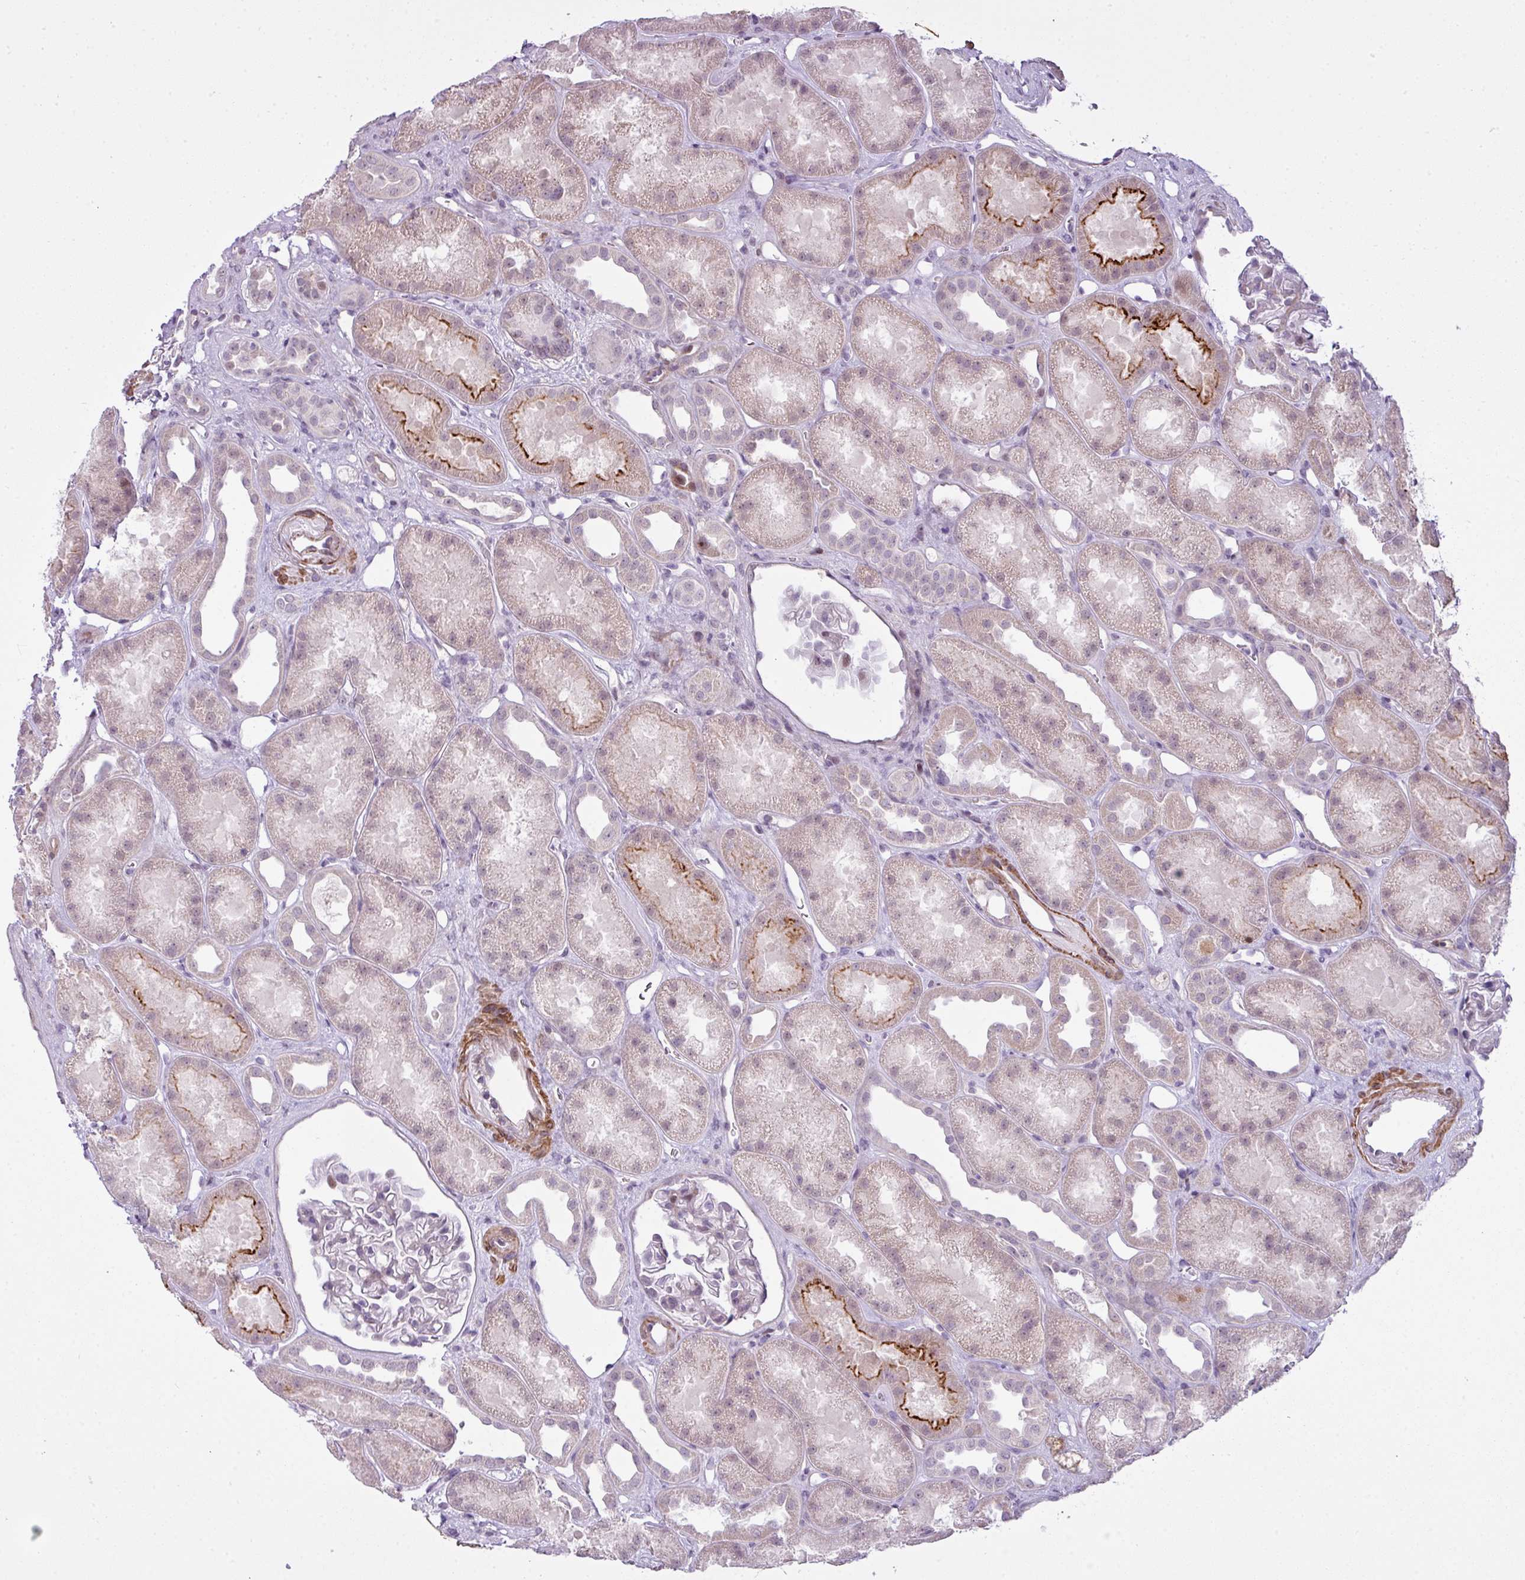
{"staining": {"intensity": "moderate", "quantity": "<25%", "location": "nuclear"}, "tissue": "kidney", "cell_type": "Cells in glomeruli", "image_type": "normal", "snomed": [{"axis": "morphology", "description": "Normal tissue, NOS"}, {"axis": "topography", "description": "Kidney"}], "caption": "A photomicrograph of human kidney stained for a protein shows moderate nuclear brown staining in cells in glomeruli. The staining was performed using DAB (3,3'-diaminobenzidine), with brown indicating positive protein expression. Nuclei are stained blue with hematoxylin.", "gene": "ZNF688", "patient": {"sex": "male", "age": 61}}